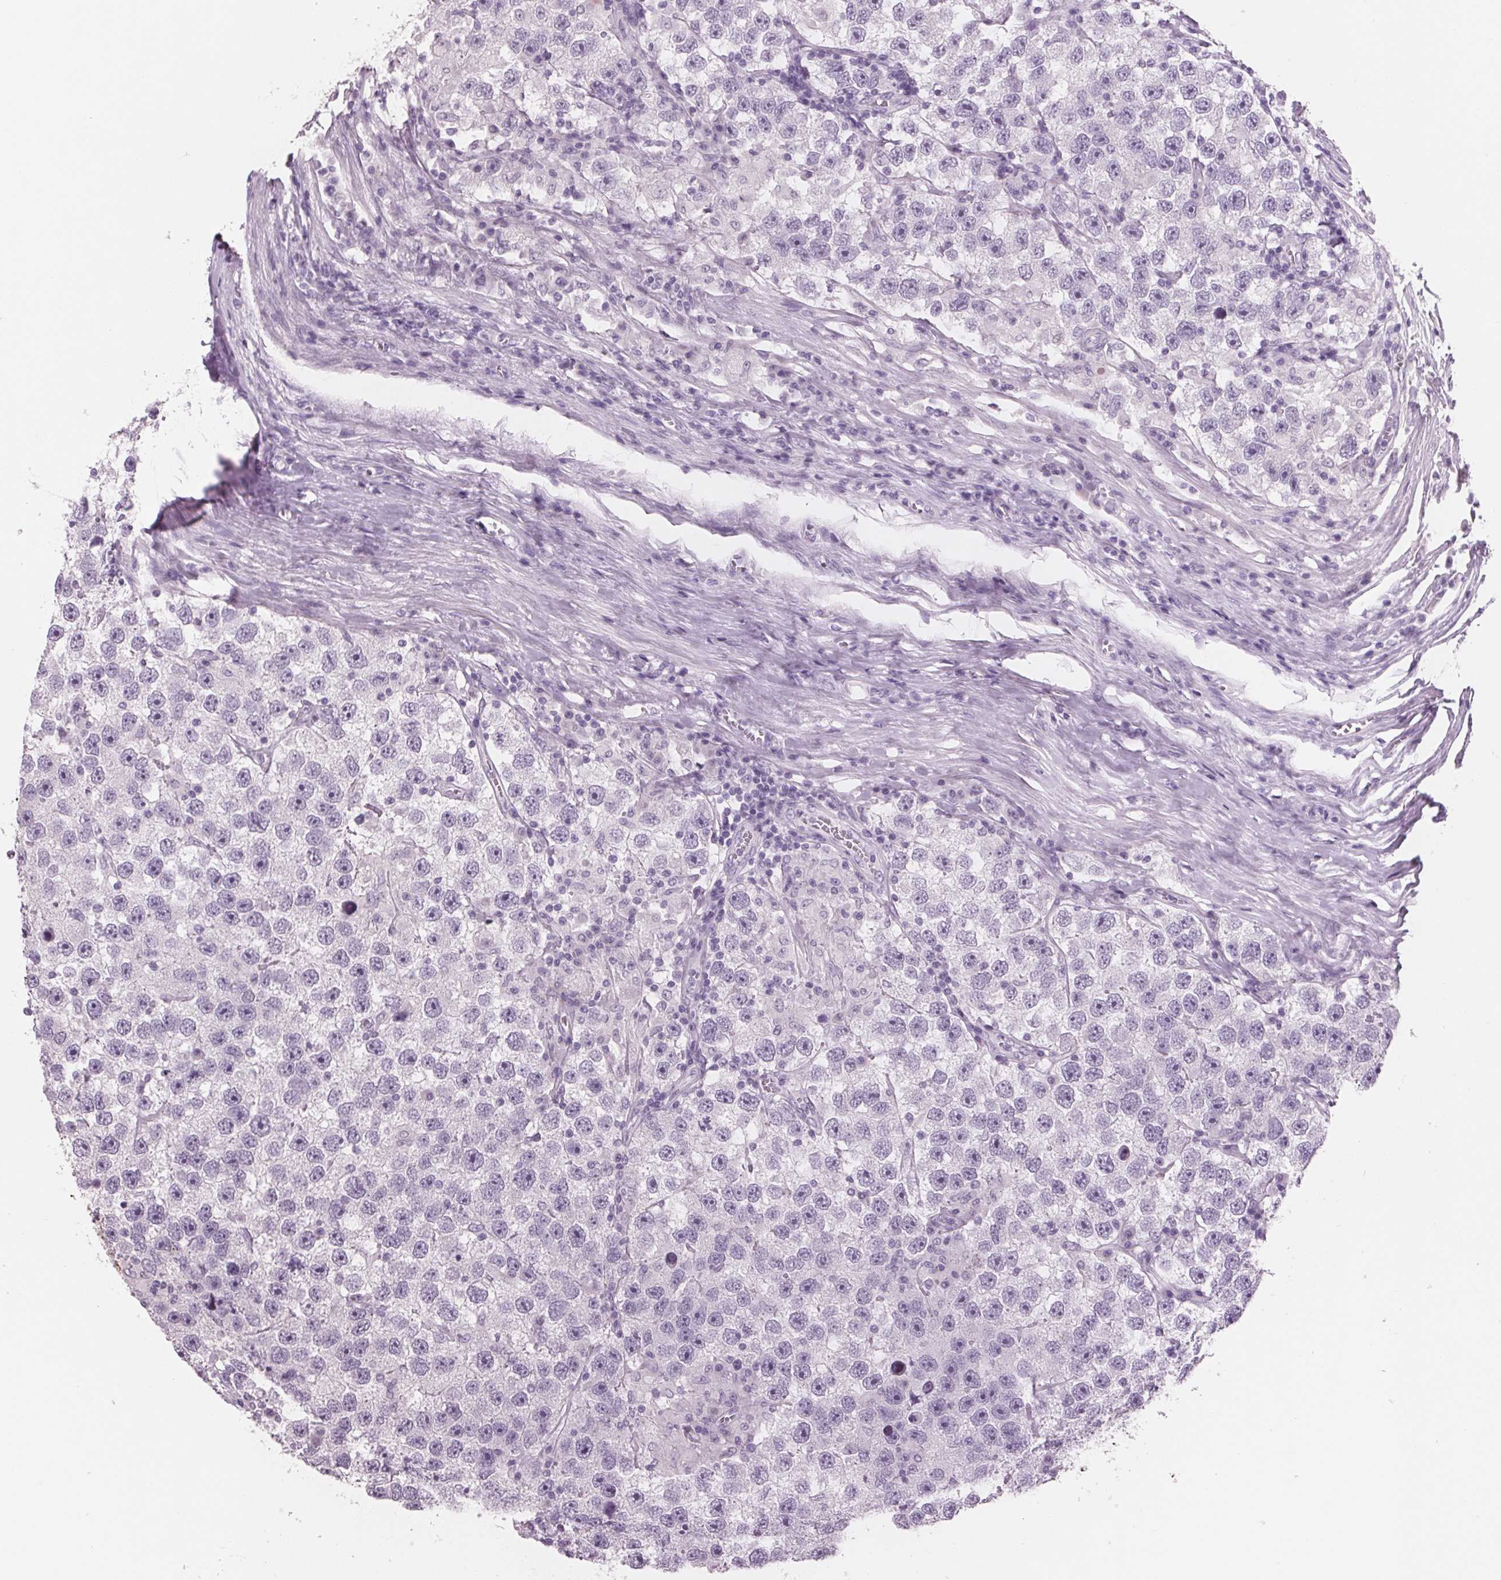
{"staining": {"intensity": "negative", "quantity": "none", "location": "none"}, "tissue": "testis cancer", "cell_type": "Tumor cells", "image_type": "cancer", "snomed": [{"axis": "morphology", "description": "Seminoma, NOS"}, {"axis": "topography", "description": "Testis"}], "caption": "High power microscopy histopathology image of an immunohistochemistry (IHC) photomicrograph of seminoma (testis), revealing no significant expression in tumor cells.", "gene": "AMBP", "patient": {"sex": "male", "age": 26}}